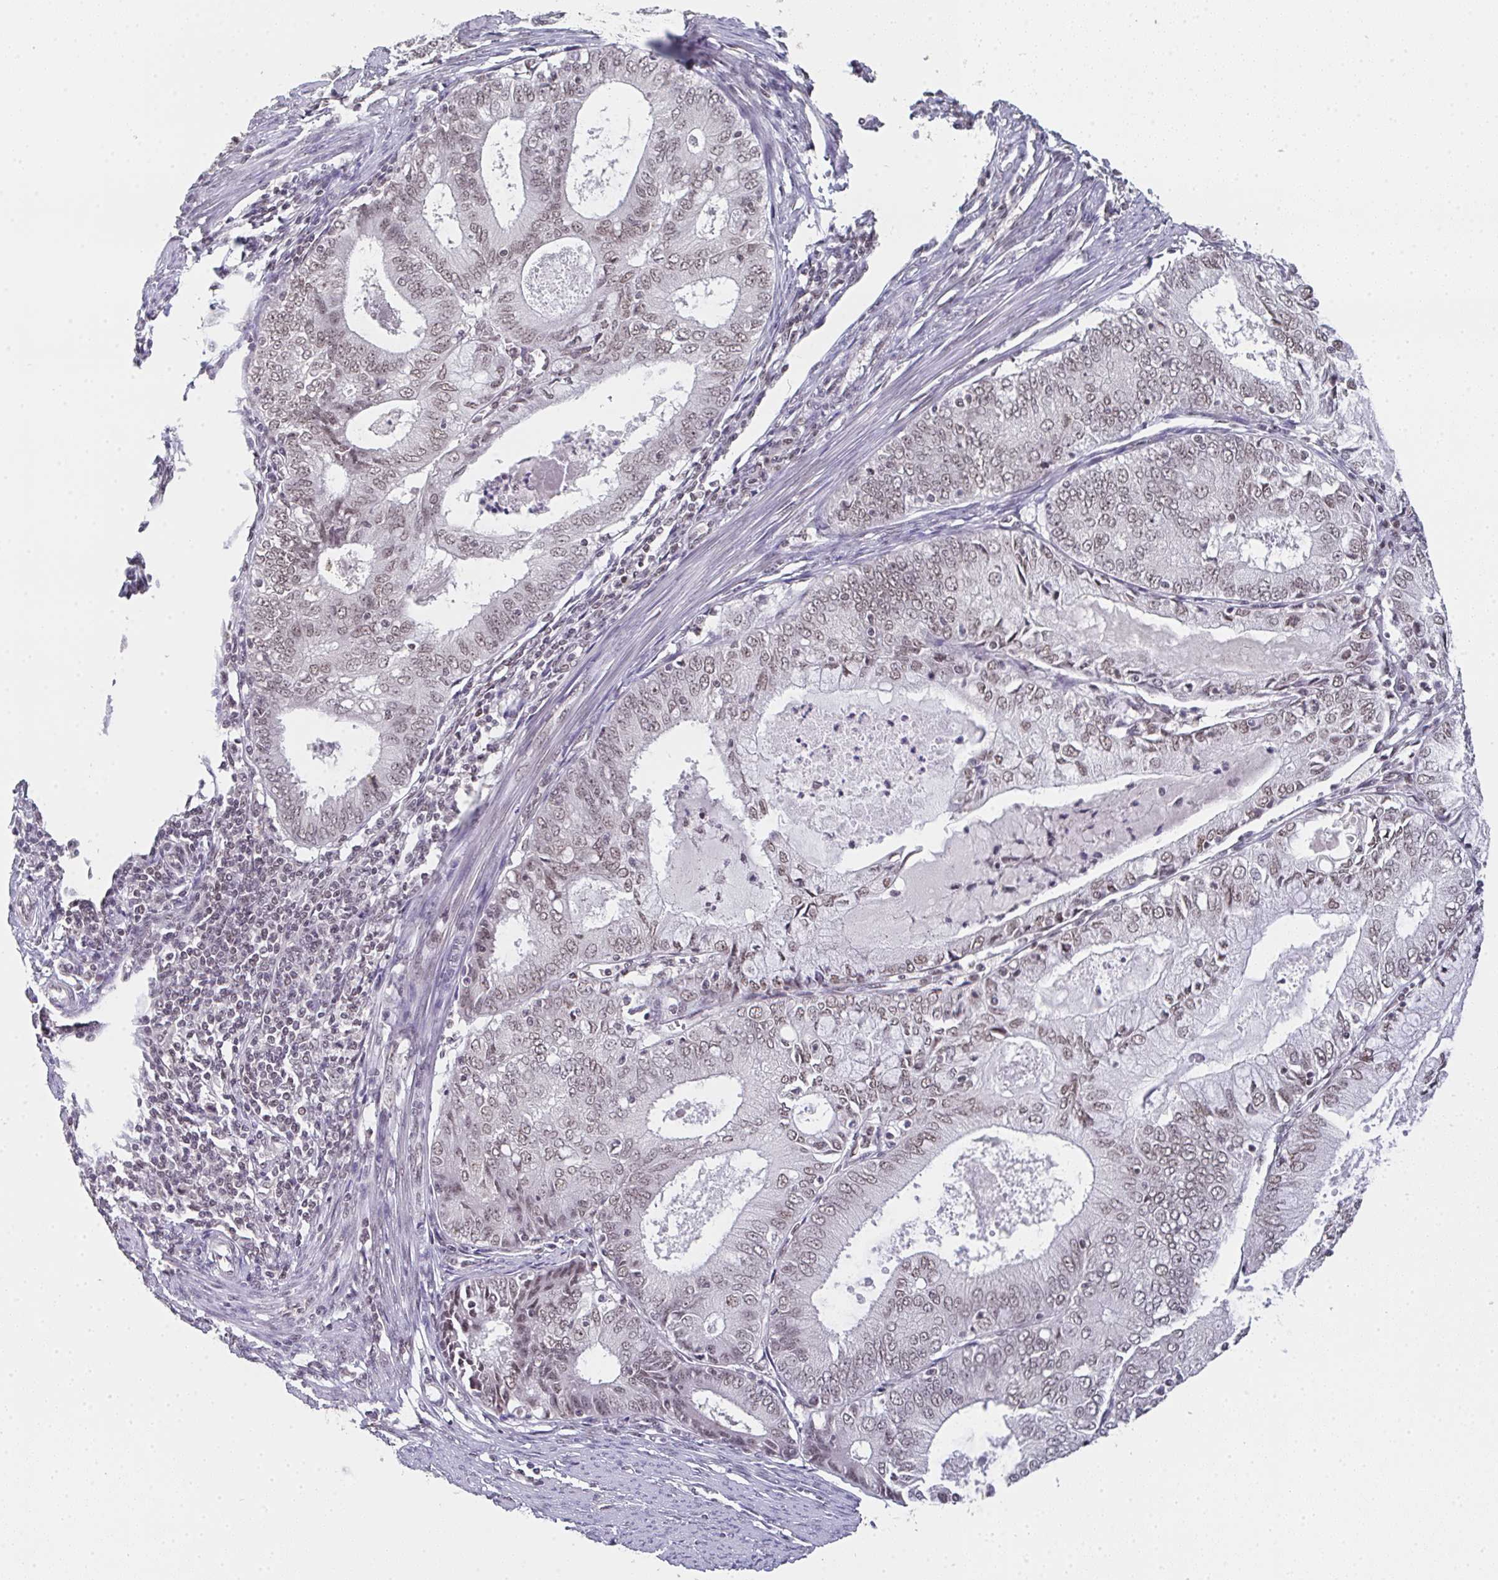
{"staining": {"intensity": "weak", "quantity": ">75%", "location": "nuclear"}, "tissue": "endometrial cancer", "cell_type": "Tumor cells", "image_type": "cancer", "snomed": [{"axis": "morphology", "description": "Adenocarcinoma, NOS"}, {"axis": "topography", "description": "Endometrium"}], "caption": "Protein staining of endometrial cancer (adenocarcinoma) tissue exhibits weak nuclear positivity in approximately >75% of tumor cells. The staining was performed using DAB (3,3'-diaminobenzidine) to visualize the protein expression in brown, while the nuclei were stained in blue with hematoxylin (Magnification: 20x).", "gene": "DKC1", "patient": {"sex": "female", "age": 57}}